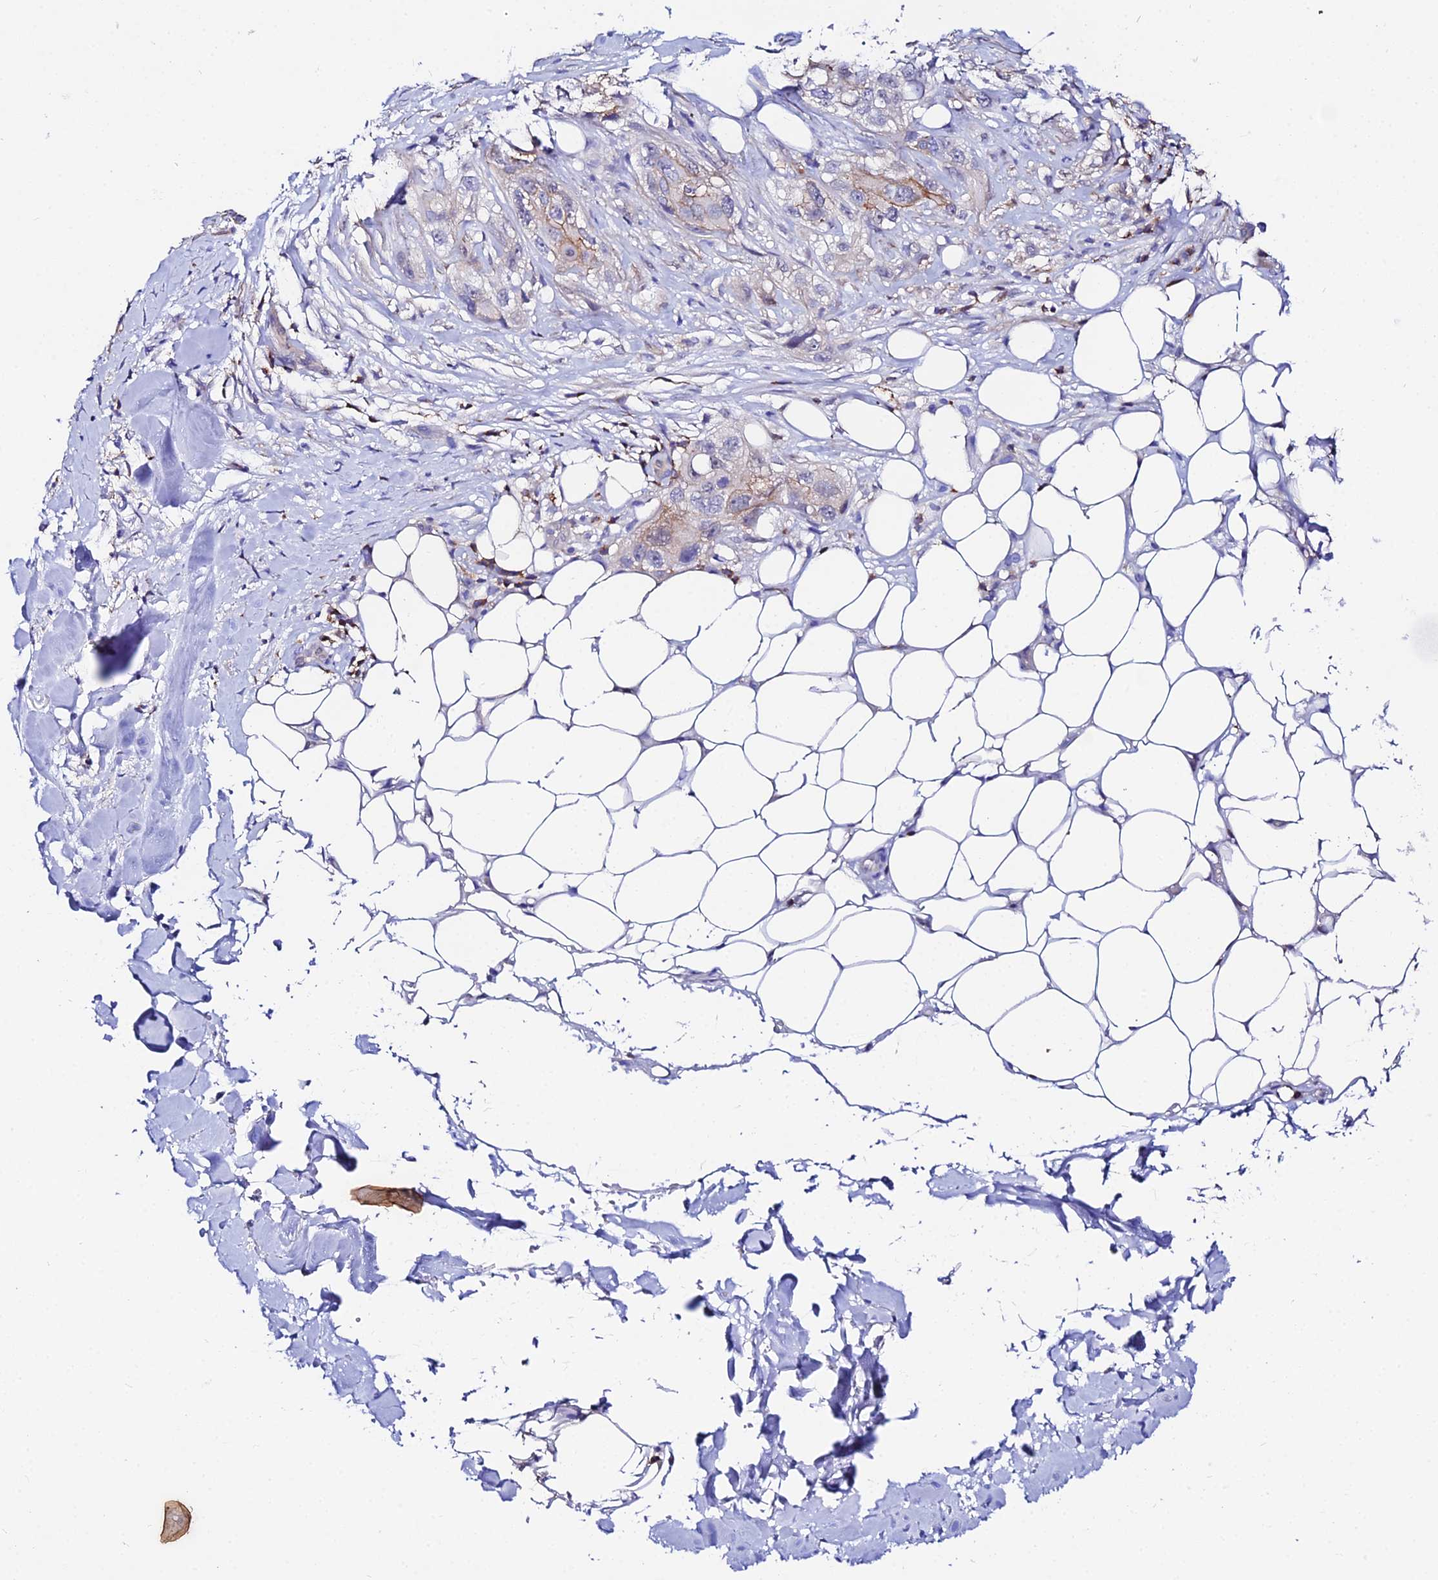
{"staining": {"intensity": "moderate", "quantity": "25%-75%", "location": "cytoplasmic/membranous"}, "tissue": "skin cancer", "cell_type": "Tumor cells", "image_type": "cancer", "snomed": [{"axis": "morphology", "description": "Normal tissue, NOS"}, {"axis": "morphology", "description": "Squamous cell carcinoma, NOS"}, {"axis": "topography", "description": "Skin"}], "caption": "Human skin cancer (squamous cell carcinoma) stained with a protein marker demonstrates moderate staining in tumor cells.", "gene": "S100A16", "patient": {"sex": "male", "age": 72}}